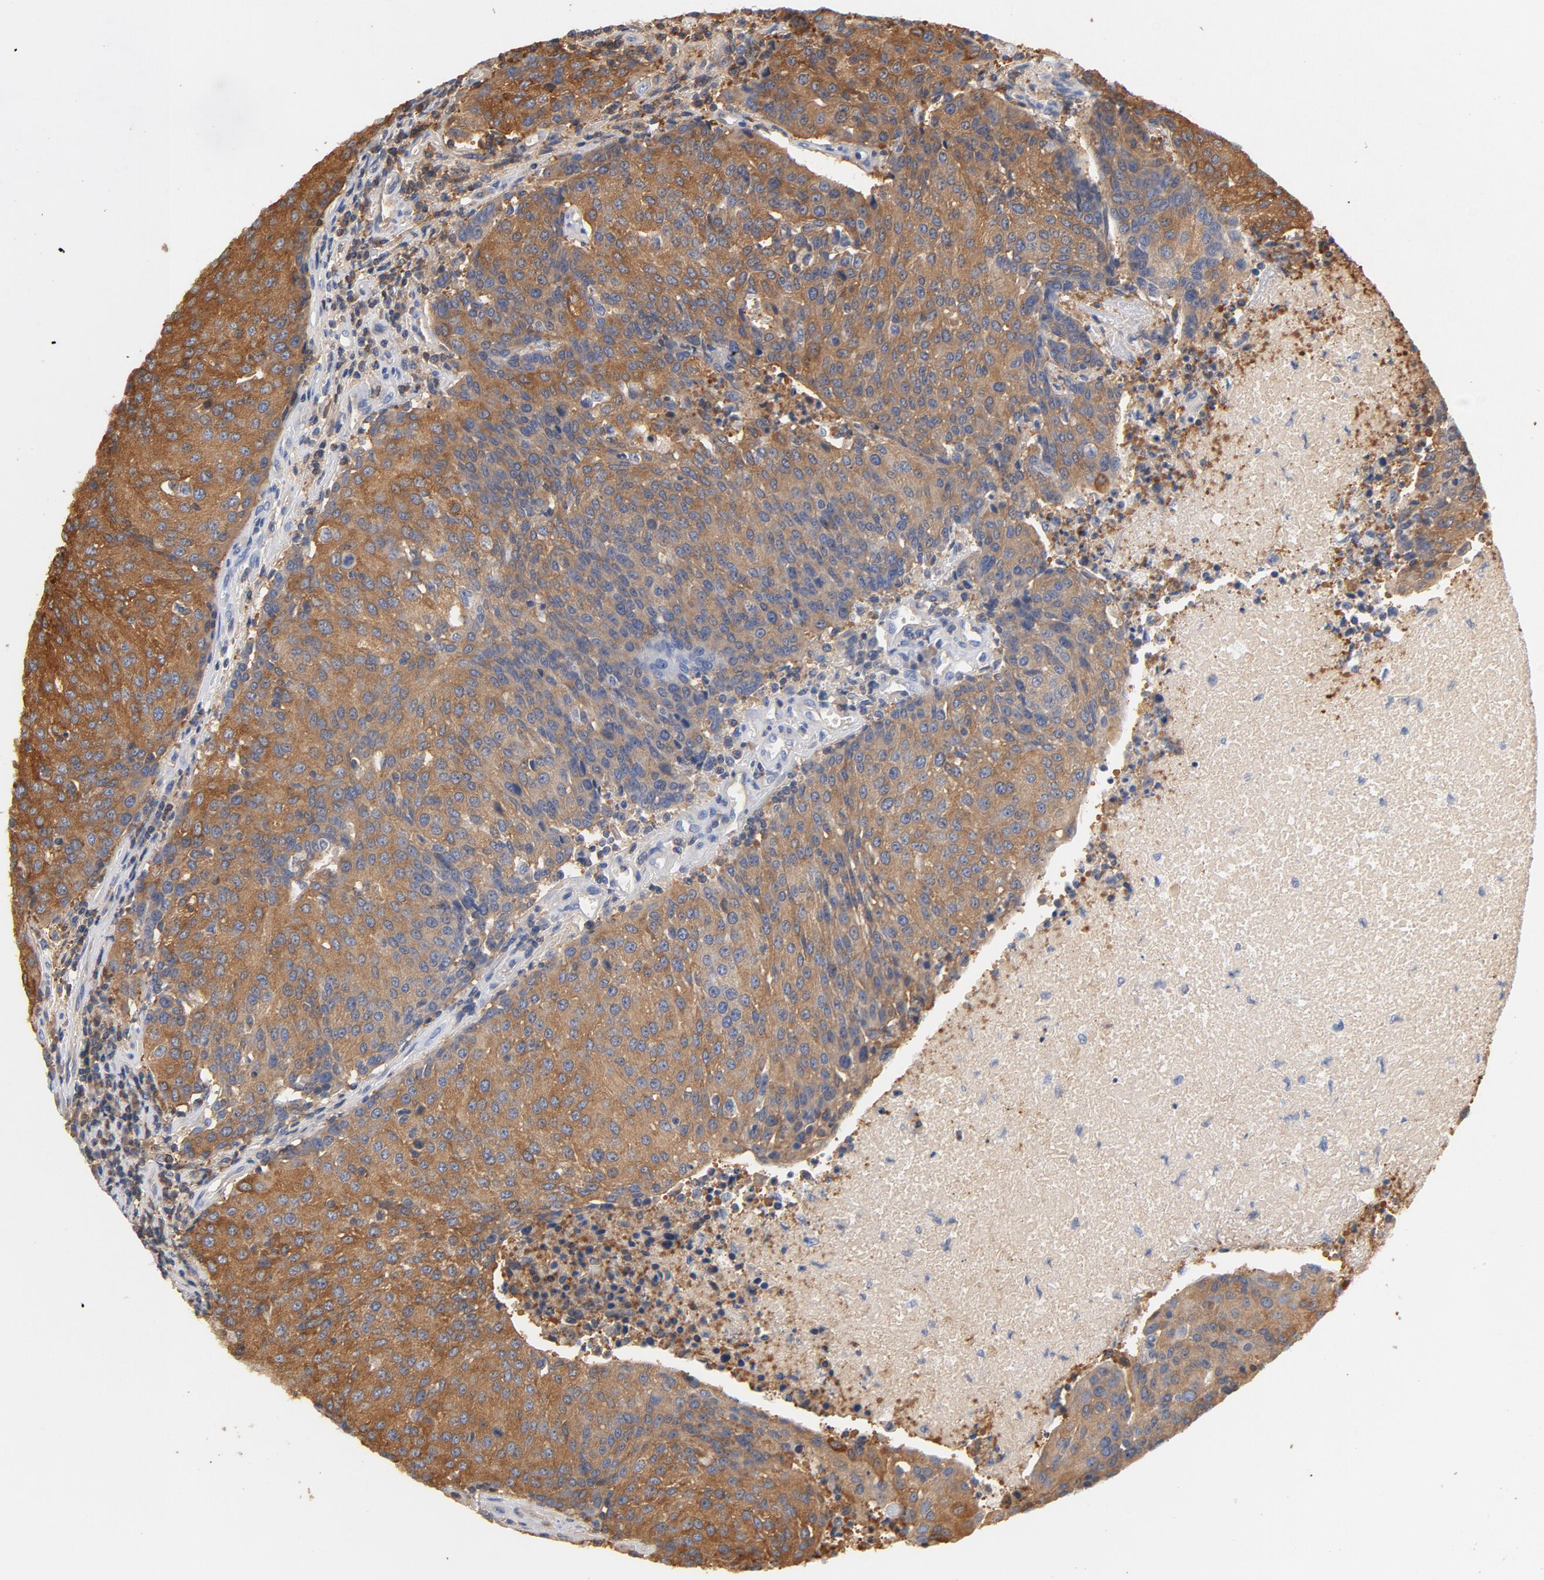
{"staining": {"intensity": "moderate", "quantity": ">75%", "location": "cytoplasmic/membranous"}, "tissue": "urothelial cancer", "cell_type": "Tumor cells", "image_type": "cancer", "snomed": [{"axis": "morphology", "description": "Urothelial carcinoma, High grade"}, {"axis": "topography", "description": "Urinary bladder"}], "caption": "Protein expression analysis of human urothelial cancer reveals moderate cytoplasmic/membranous expression in about >75% of tumor cells.", "gene": "EZR", "patient": {"sex": "female", "age": 85}}